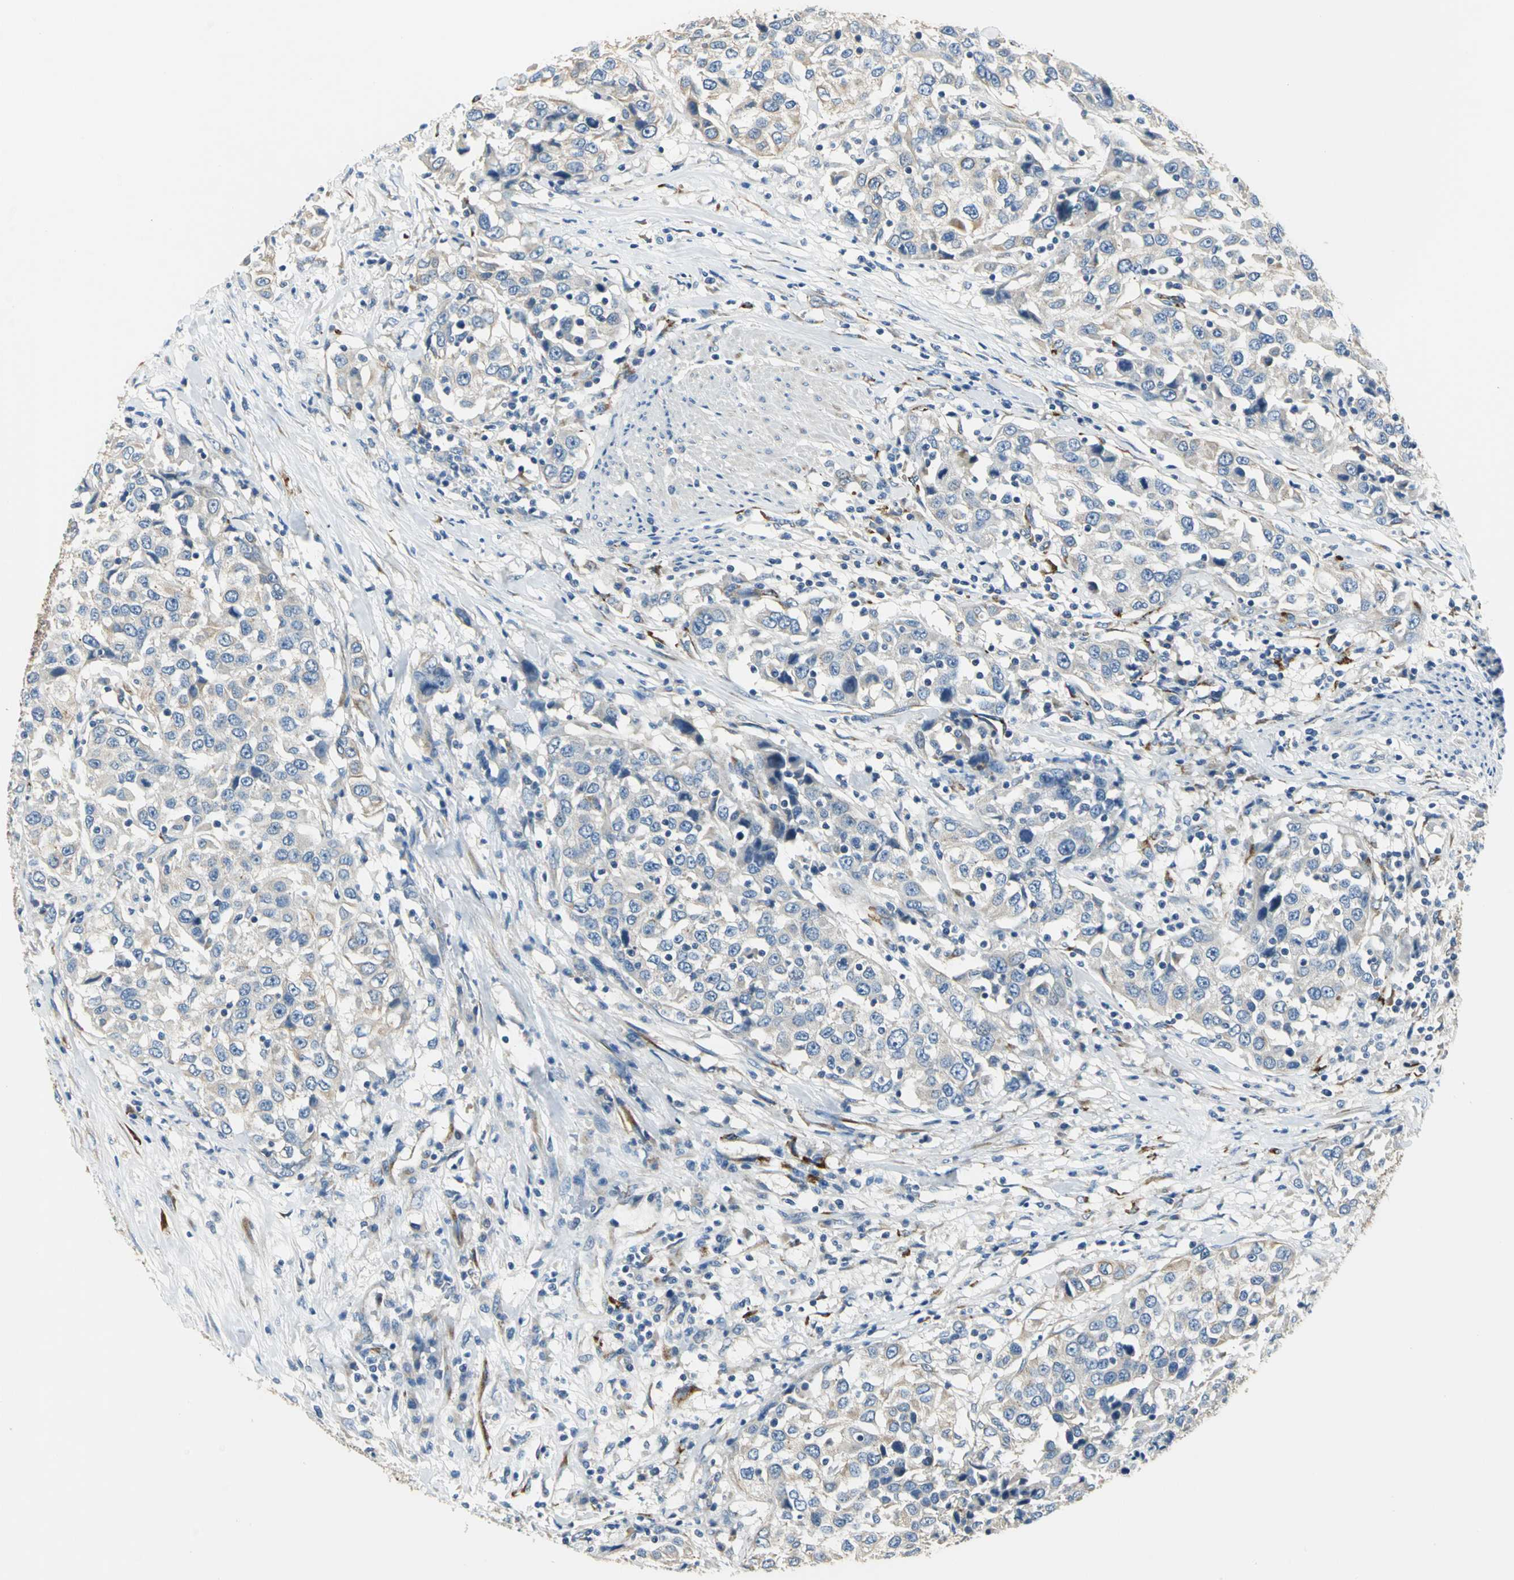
{"staining": {"intensity": "strong", "quantity": "25%-75%", "location": "cytoplasmic/membranous"}, "tissue": "urothelial cancer", "cell_type": "Tumor cells", "image_type": "cancer", "snomed": [{"axis": "morphology", "description": "Urothelial carcinoma, High grade"}, {"axis": "topography", "description": "Urinary bladder"}], "caption": "Immunohistochemical staining of human urothelial cancer reveals high levels of strong cytoplasmic/membranous staining in approximately 25%-75% of tumor cells. The staining was performed using DAB (3,3'-diaminobenzidine), with brown indicating positive protein expression. Nuclei are stained blue with hematoxylin.", "gene": "B3GNT2", "patient": {"sex": "female", "age": 80}}